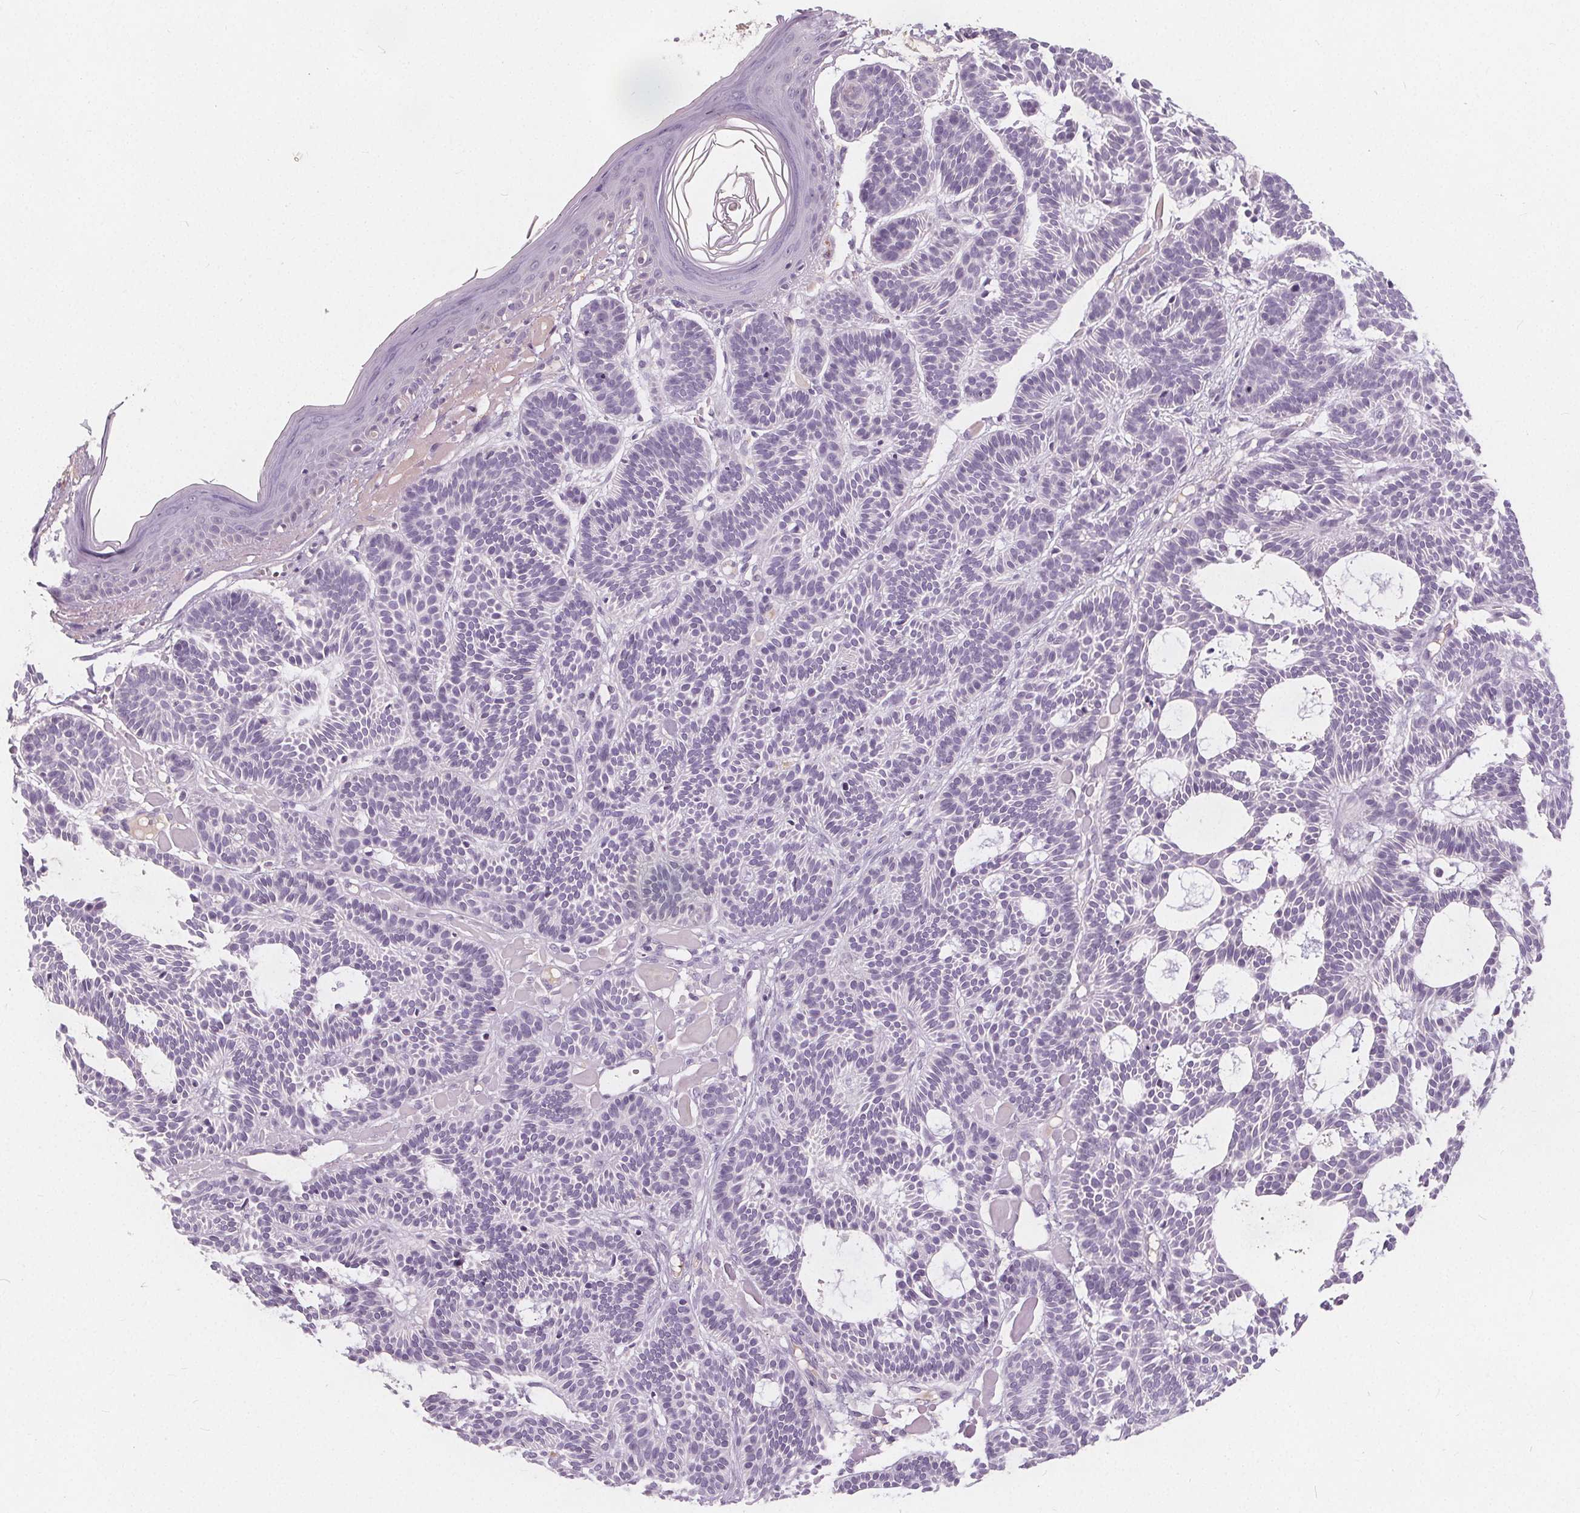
{"staining": {"intensity": "negative", "quantity": "none", "location": "none"}, "tissue": "skin cancer", "cell_type": "Tumor cells", "image_type": "cancer", "snomed": [{"axis": "morphology", "description": "Basal cell carcinoma"}, {"axis": "topography", "description": "Skin"}], "caption": "Skin basal cell carcinoma was stained to show a protein in brown. There is no significant staining in tumor cells. (Brightfield microscopy of DAB immunohistochemistry (IHC) at high magnification).", "gene": "PLA2G2E", "patient": {"sex": "male", "age": 85}}